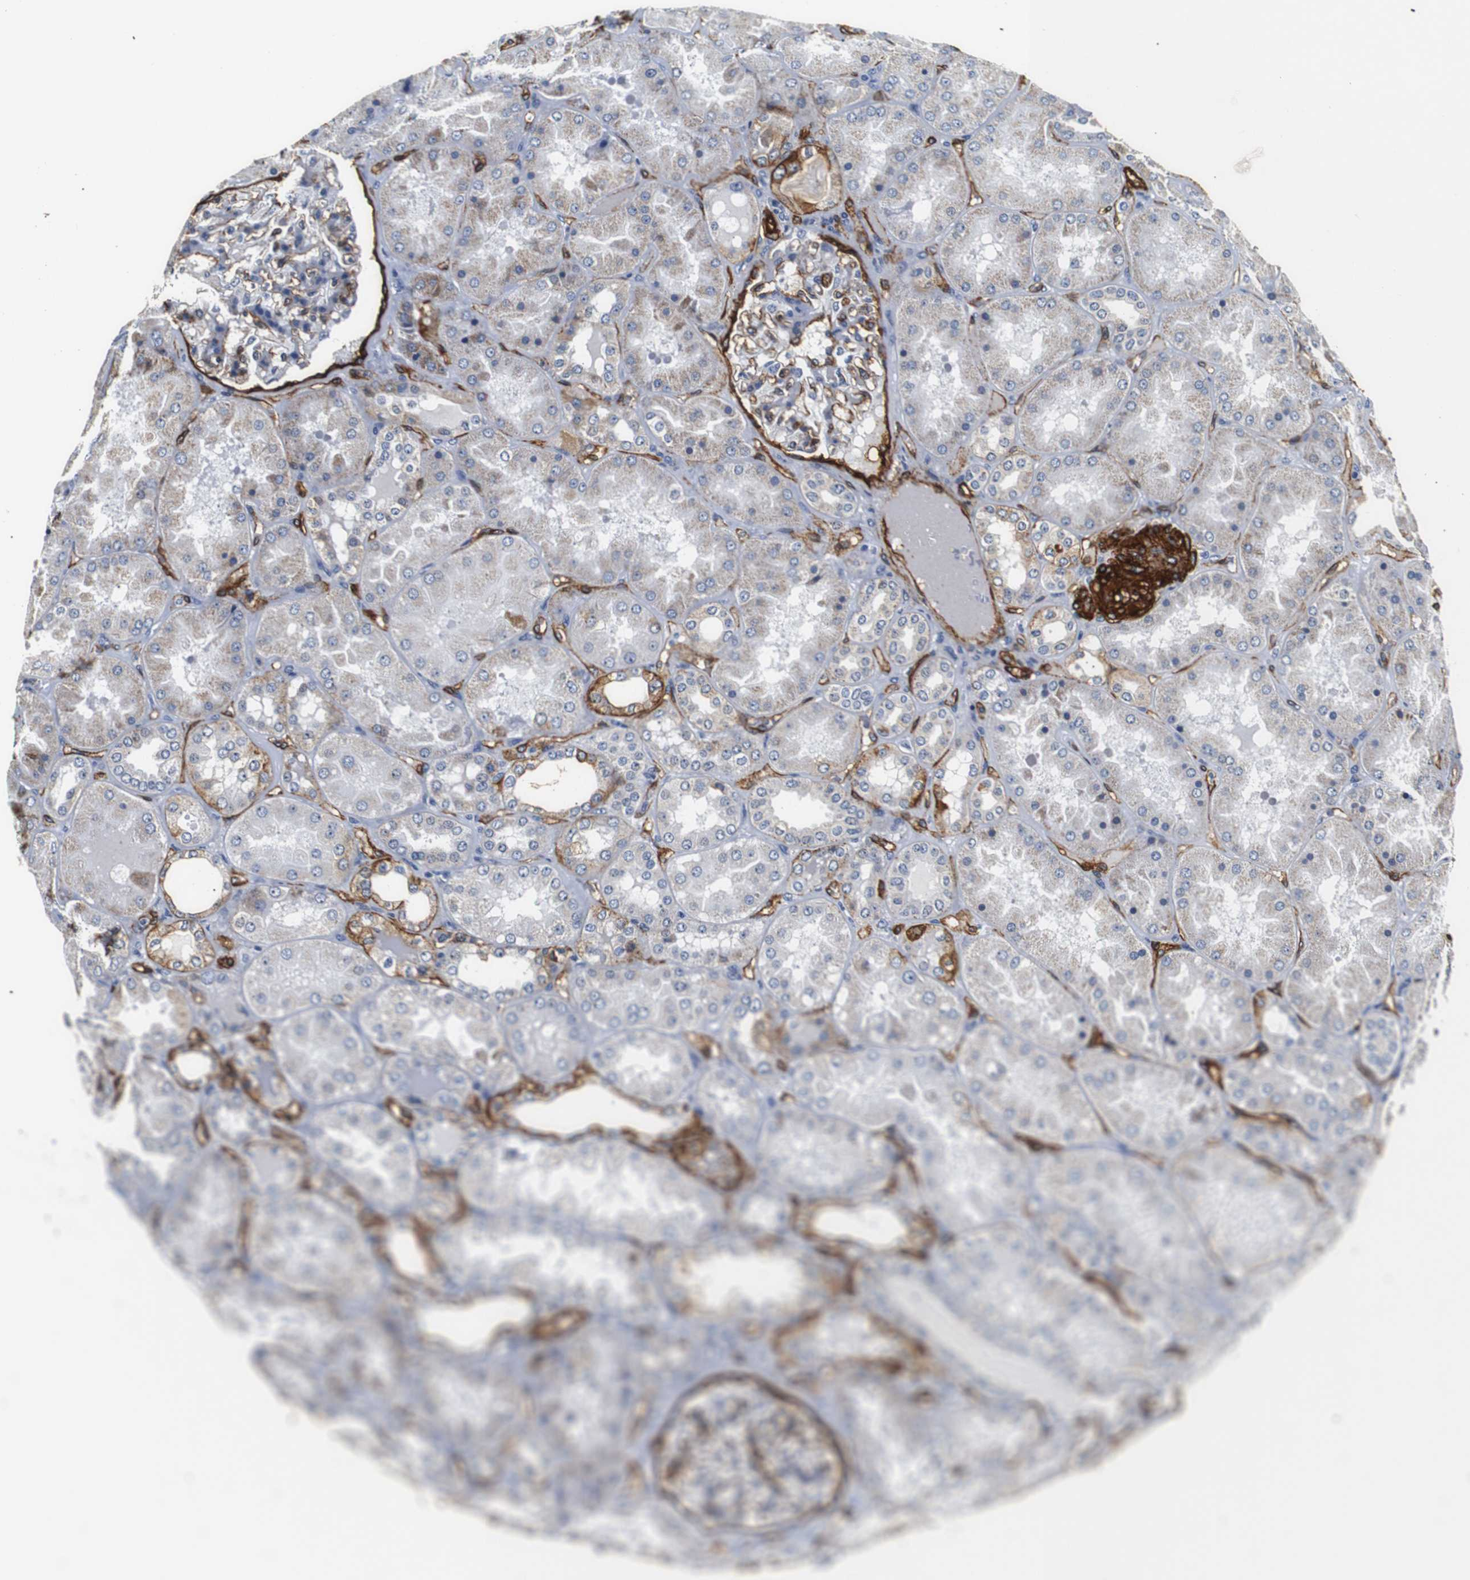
{"staining": {"intensity": "moderate", "quantity": "25%-75%", "location": "cytoplasmic/membranous"}, "tissue": "kidney", "cell_type": "Cells in glomeruli", "image_type": "normal", "snomed": [{"axis": "morphology", "description": "Normal tissue, NOS"}, {"axis": "topography", "description": "Kidney"}], "caption": "This is a micrograph of immunohistochemistry (IHC) staining of unremarkable kidney, which shows moderate expression in the cytoplasmic/membranous of cells in glomeruli.", "gene": "CAV2", "patient": {"sex": "female", "age": 56}}